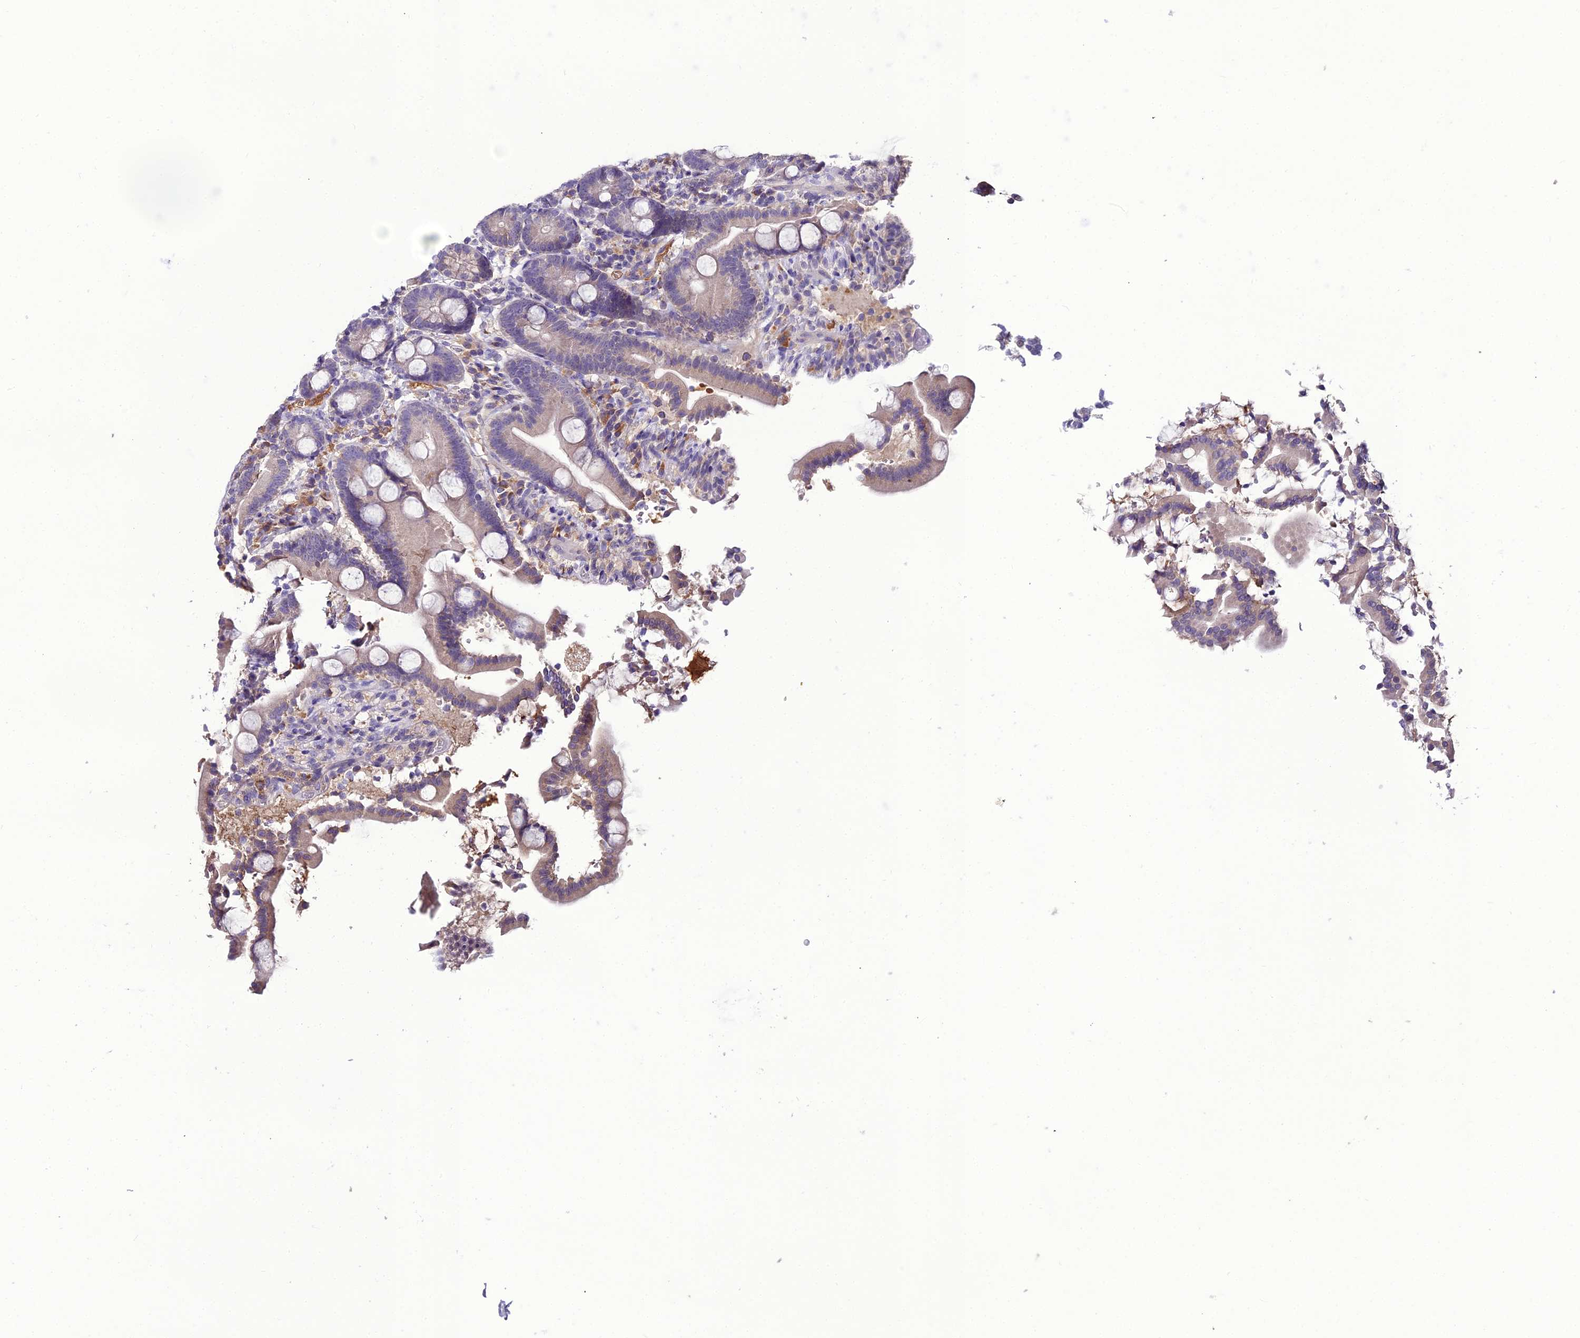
{"staining": {"intensity": "weak", "quantity": "<25%", "location": "cytoplasmic/membranous"}, "tissue": "duodenum", "cell_type": "Glandular cells", "image_type": "normal", "snomed": [{"axis": "morphology", "description": "Normal tissue, NOS"}, {"axis": "topography", "description": "Duodenum"}], "caption": "Immunohistochemical staining of benign duodenum displays no significant staining in glandular cells.", "gene": "KCTD16", "patient": {"sex": "male", "age": 55}}